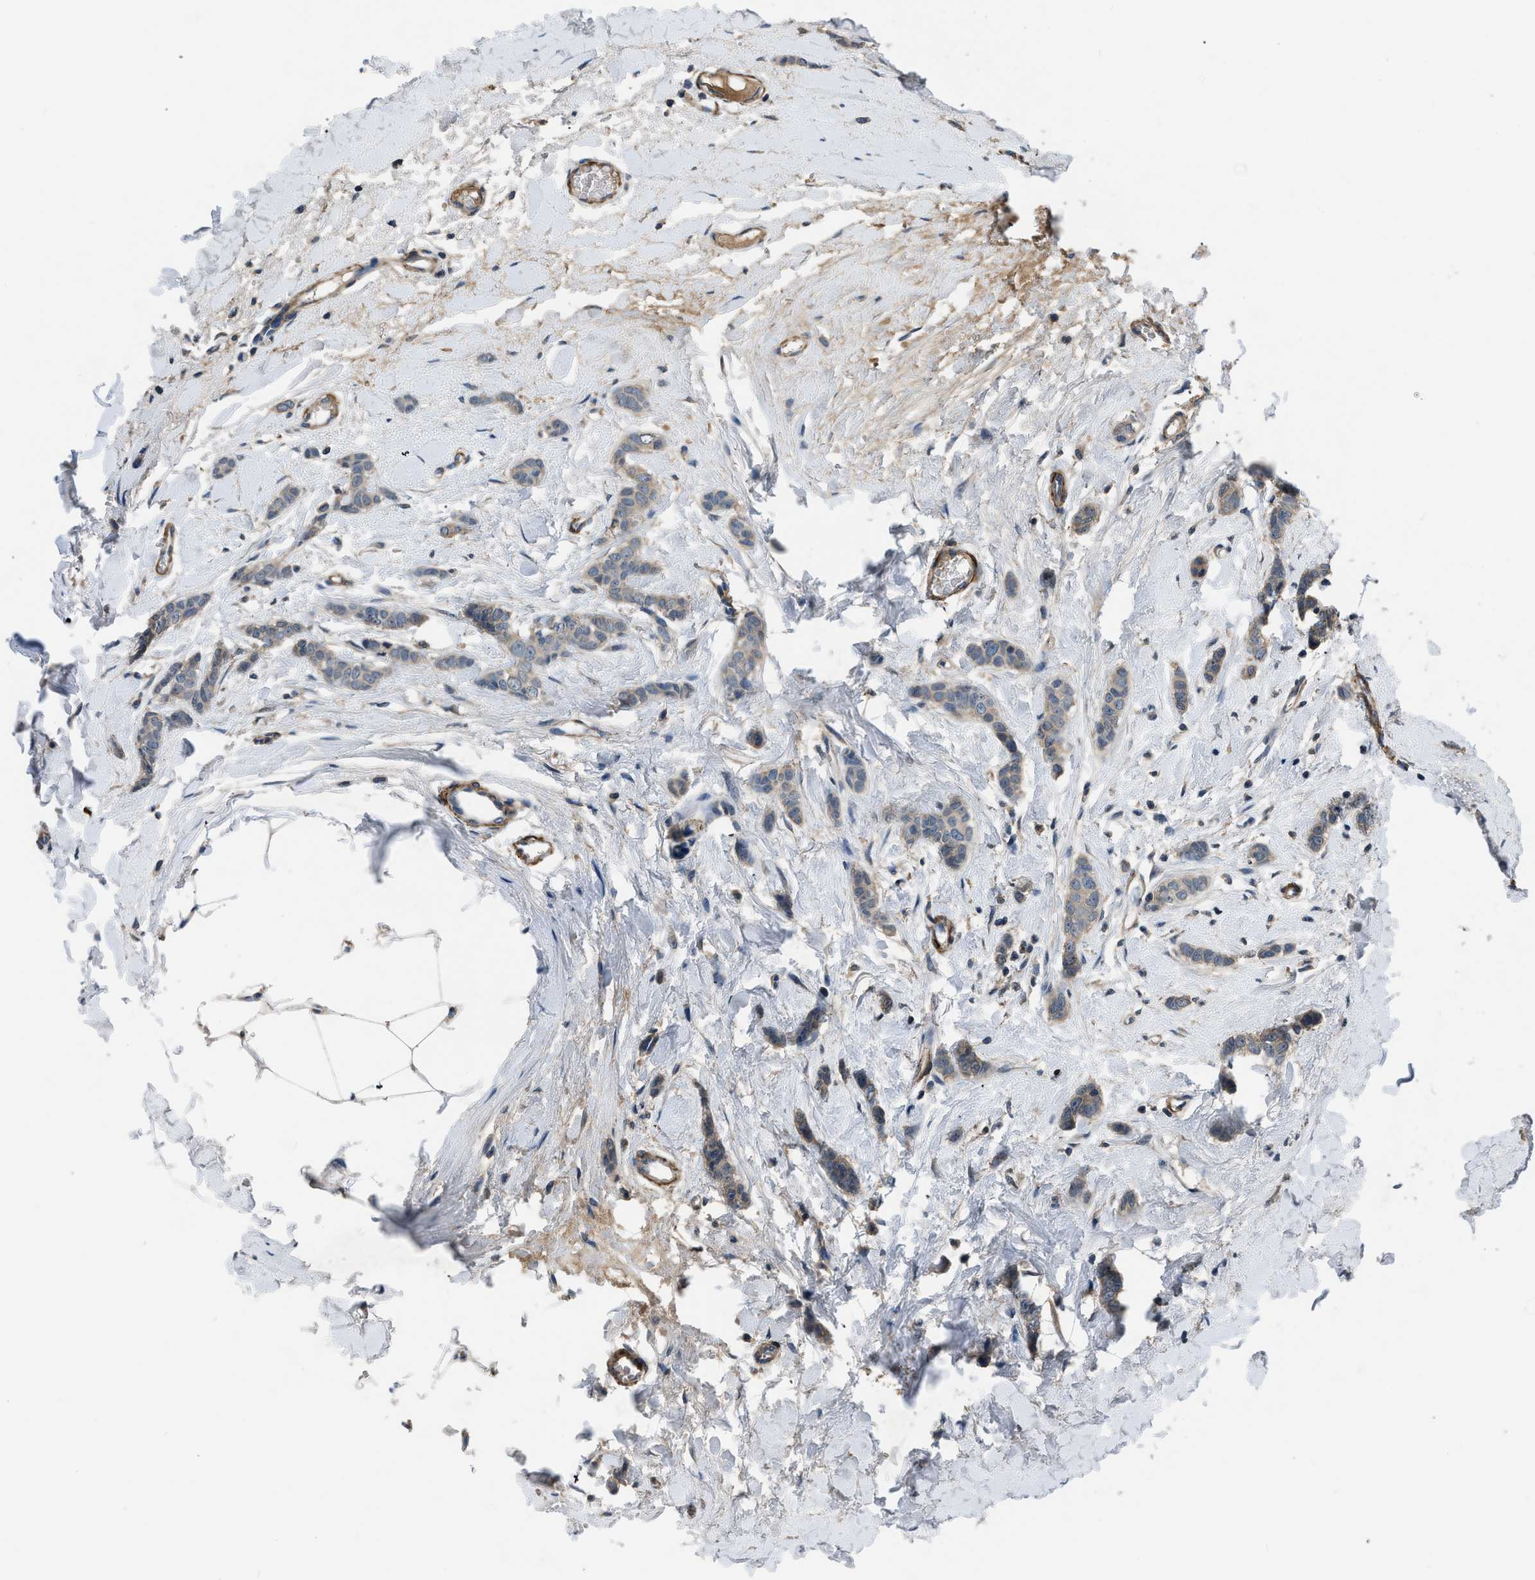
{"staining": {"intensity": "weak", "quantity": ">75%", "location": "cytoplasmic/membranous"}, "tissue": "breast cancer", "cell_type": "Tumor cells", "image_type": "cancer", "snomed": [{"axis": "morphology", "description": "Lobular carcinoma"}, {"axis": "topography", "description": "Skin"}, {"axis": "topography", "description": "Breast"}], "caption": "About >75% of tumor cells in human breast lobular carcinoma show weak cytoplasmic/membranous protein staining as visualized by brown immunohistochemical staining.", "gene": "LANCL2", "patient": {"sex": "female", "age": 46}}